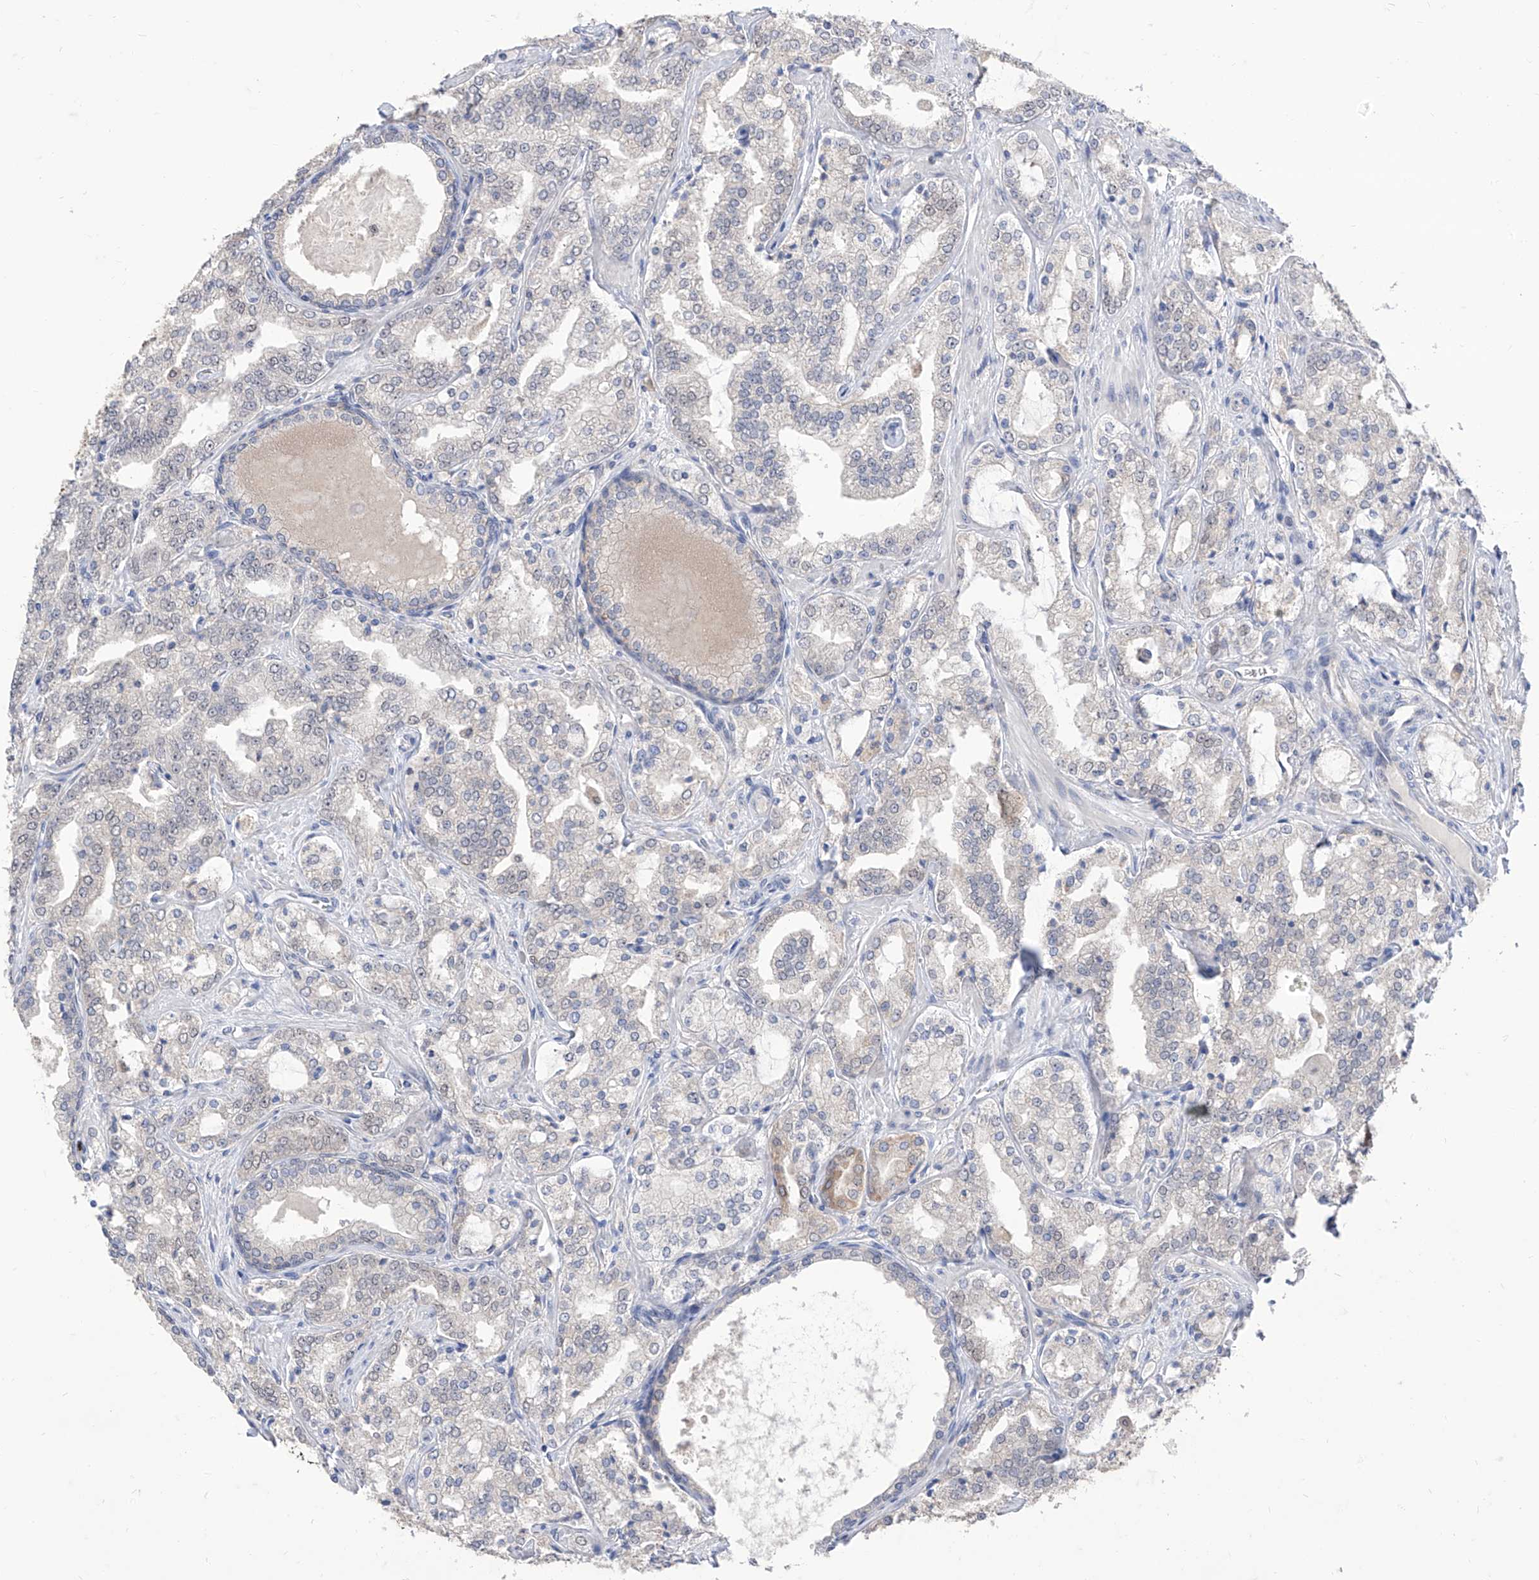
{"staining": {"intensity": "negative", "quantity": "none", "location": "none"}, "tissue": "prostate cancer", "cell_type": "Tumor cells", "image_type": "cancer", "snomed": [{"axis": "morphology", "description": "Adenocarcinoma, High grade"}, {"axis": "topography", "description": "Prostate"}], "caption": "Immunohistochemistry (IHC) photomicrograph of prostate high-grade adenocarcinoma stained for a protein (brown), which reveals no staining in tumor cells.", "gene": "BROX", "patient": {"sex": "male", "age": 64}}